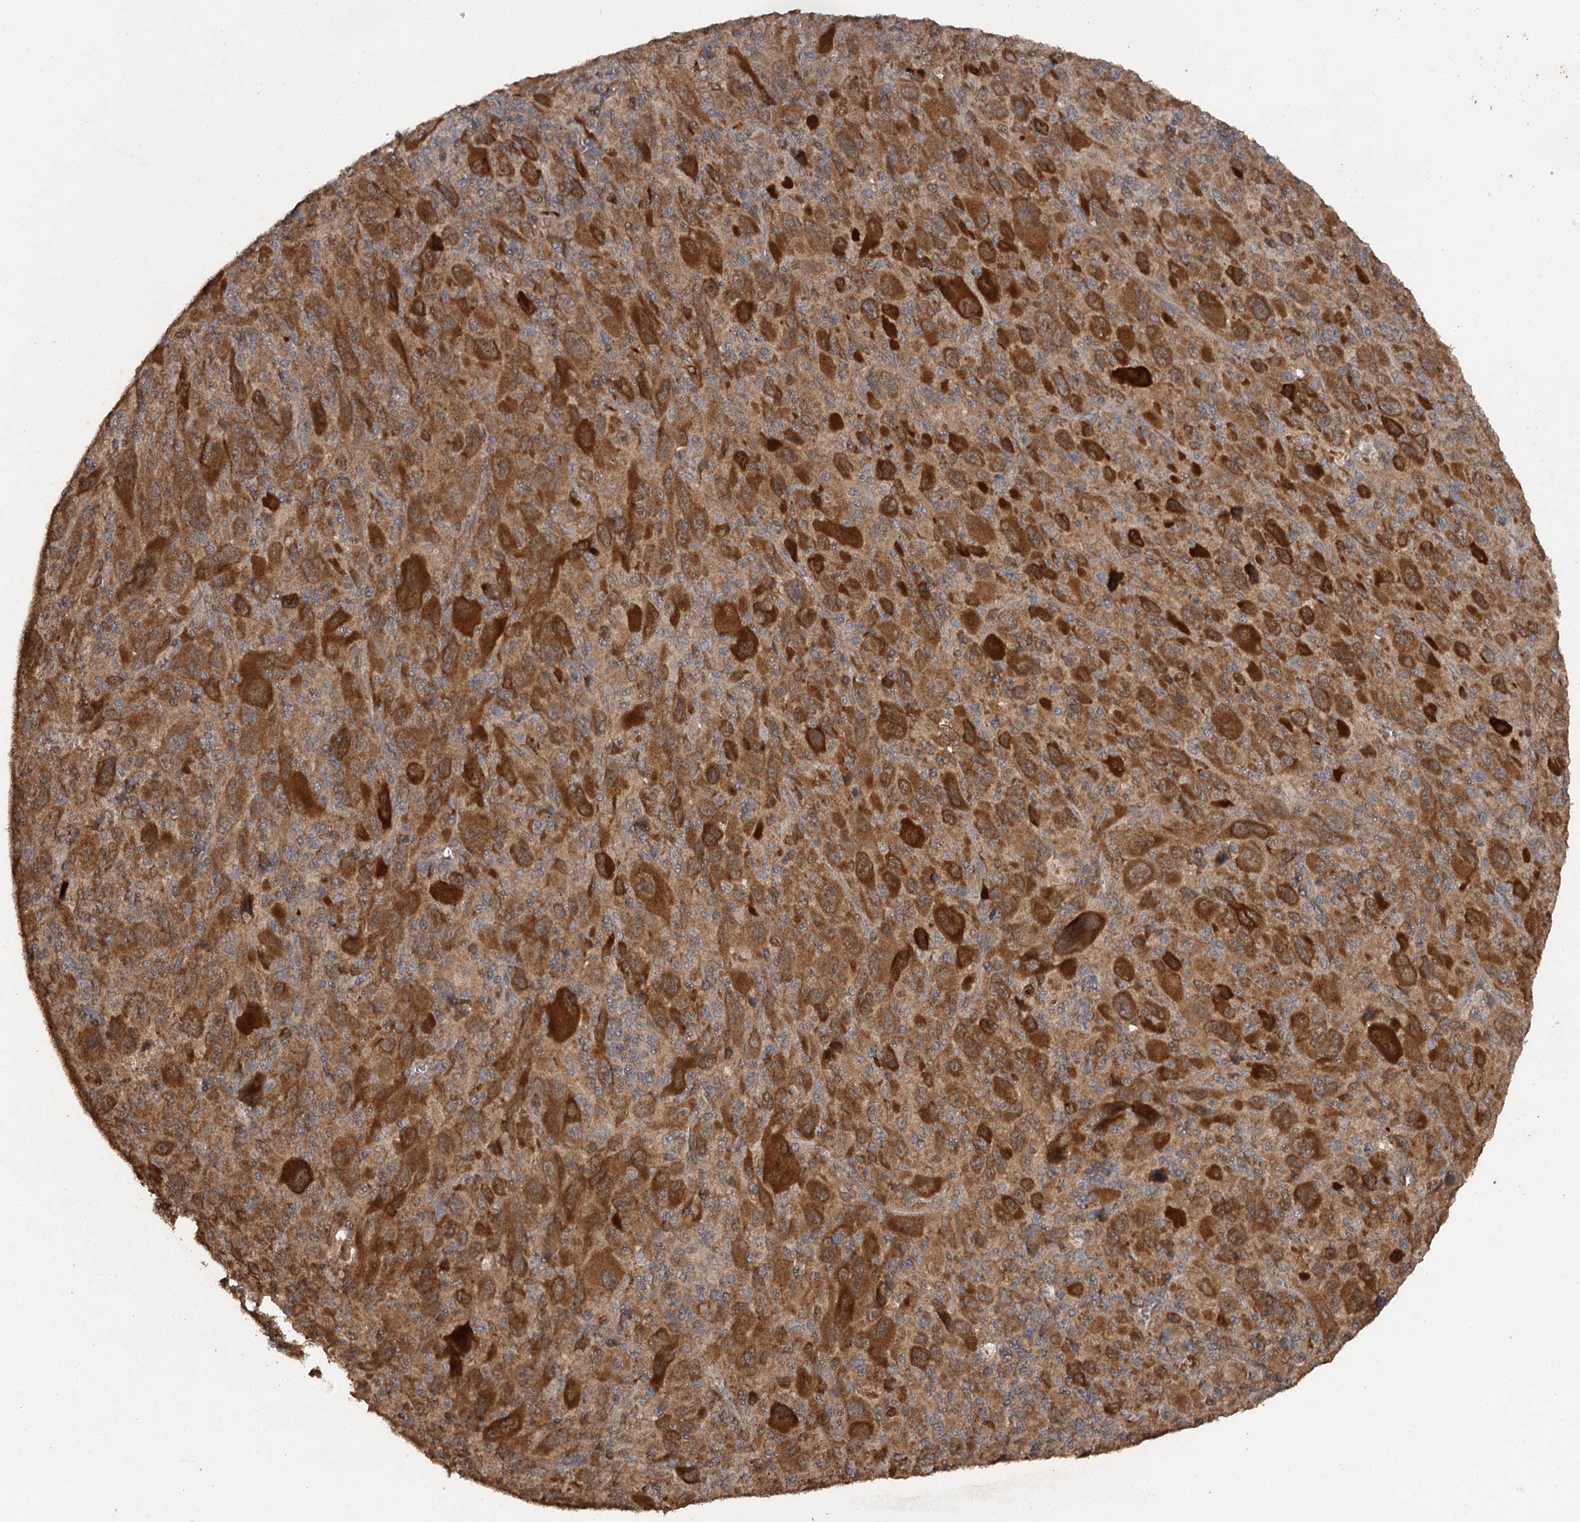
{"staining": {"intensity": "strong", "quantity": ">75%", "location": "cytoplasmic/membranous"}, "tissue": "melanoma", "cell_type": "Tumor cells", "image_type": "cancer", "snomed": [{"axis": "morphology", "description": "Malignant melanoma, Metastatic site"}, {"axis": "topography", "description": "Skin"}], "caption": "DAB (3,3'-diaminobenzidine) immunohistochemical staining of malignant melanoma (metastatic site) displays strong cytoplasmic/membranous protein staining in approximately >75% of tumor cells.", "gene": "WIPI1", "patient": {"sex": "female", "age": 56}}